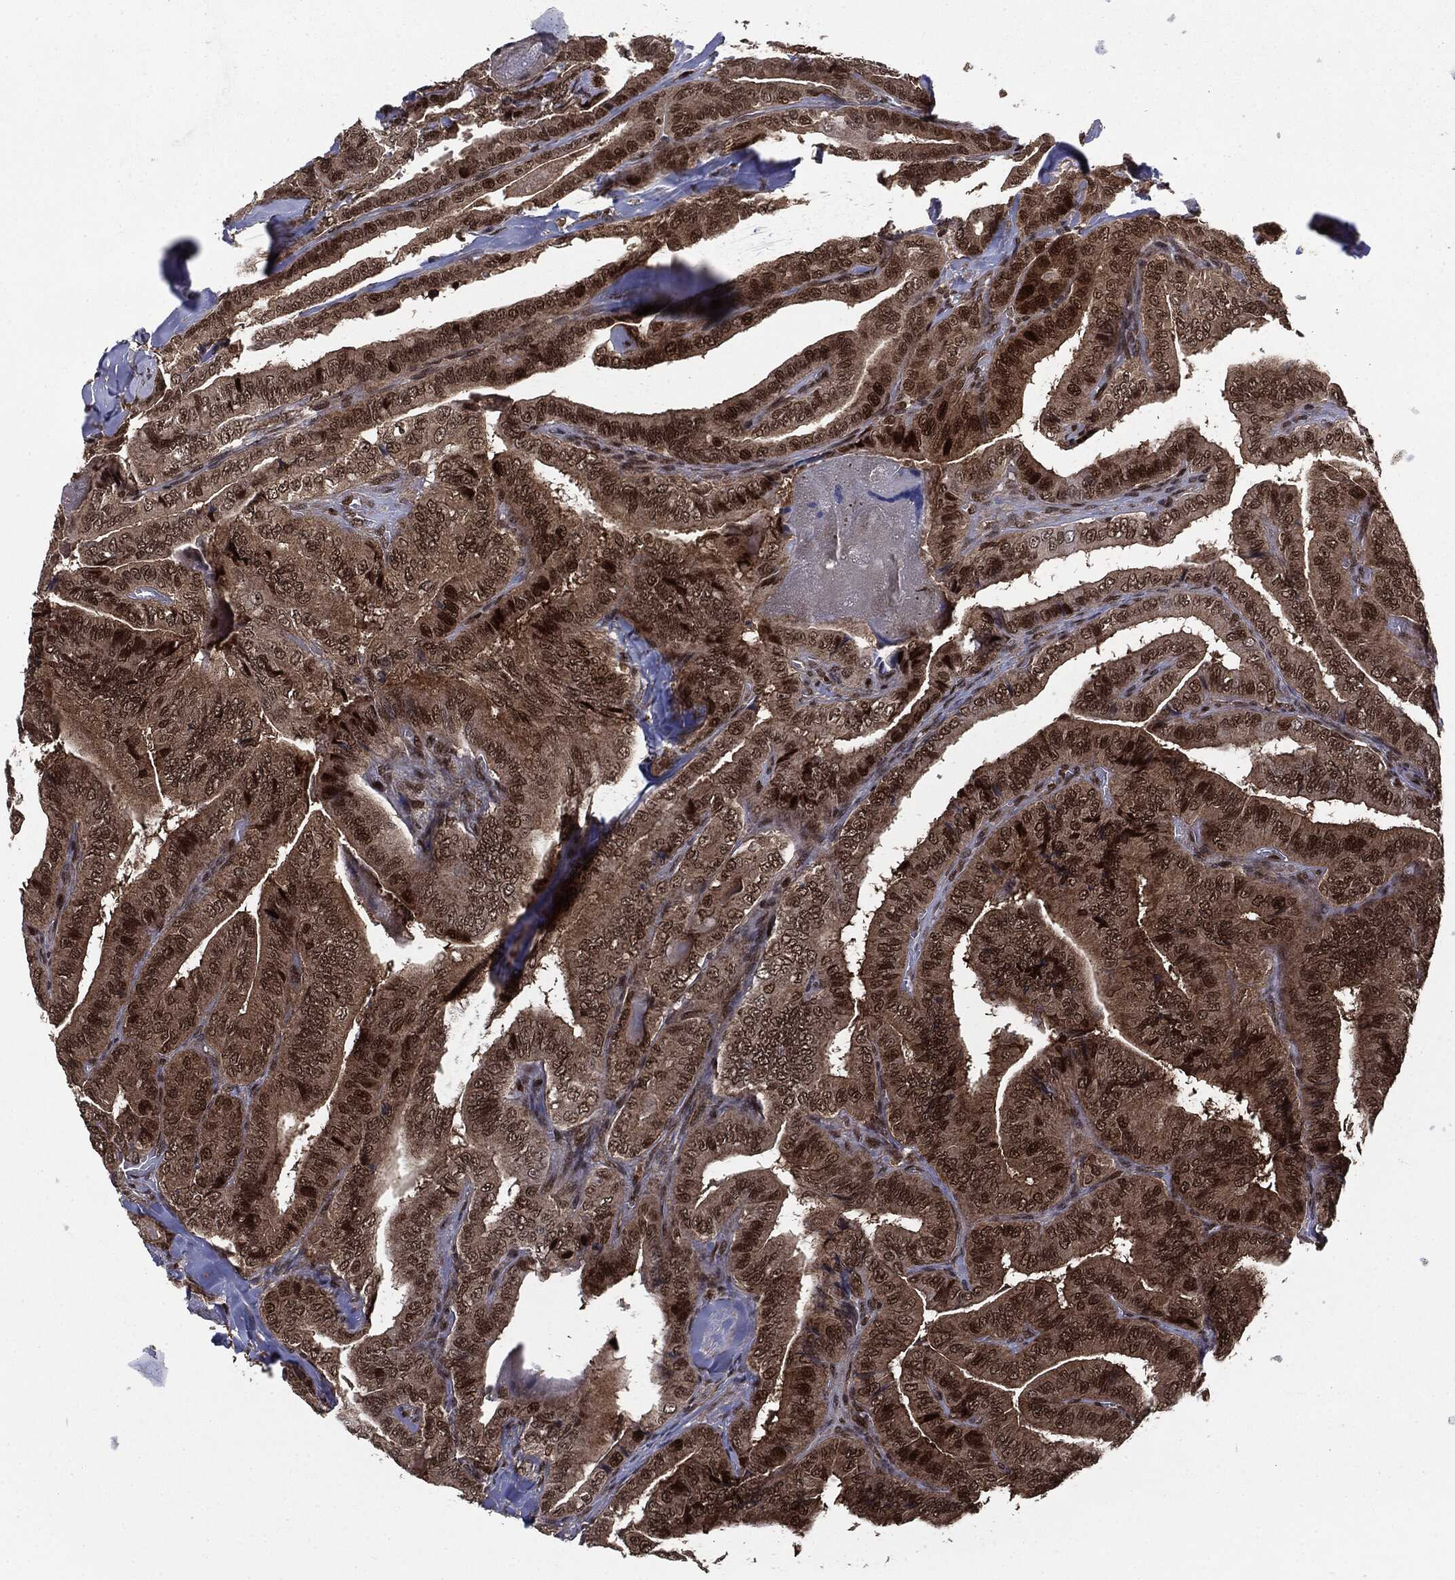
{"staining": {"intensity": "moderate", "quantity": ">75%", "location": "cytoplasmic/membranous,nuclear"}, "tissue": "thyroid cancer", "cell_type": "Tumor cells", "image_type": "cancer", "snomed": [{"axis": "morphology", "description": "Papillary adenocarcinoma, NOS"}, {"axis": "topography", "description": "Thyroid gland"}], "caption": "Immunohistochemistry (IHC) staining of thyroid papillary adenocarcinoma, which displays medium levels of moderate cytoplasmic/membranous and nuclear expression in about >75% of tumor cells indicating moderate cytoplasmic/membranous and nuclear protein expression. The staining was performed using DAB (brown) for protein detection and nuclei were counterstained in hematoxylin (blue).", "gene": "PTPA", "patient": {"sex": "male", "age": 61}}